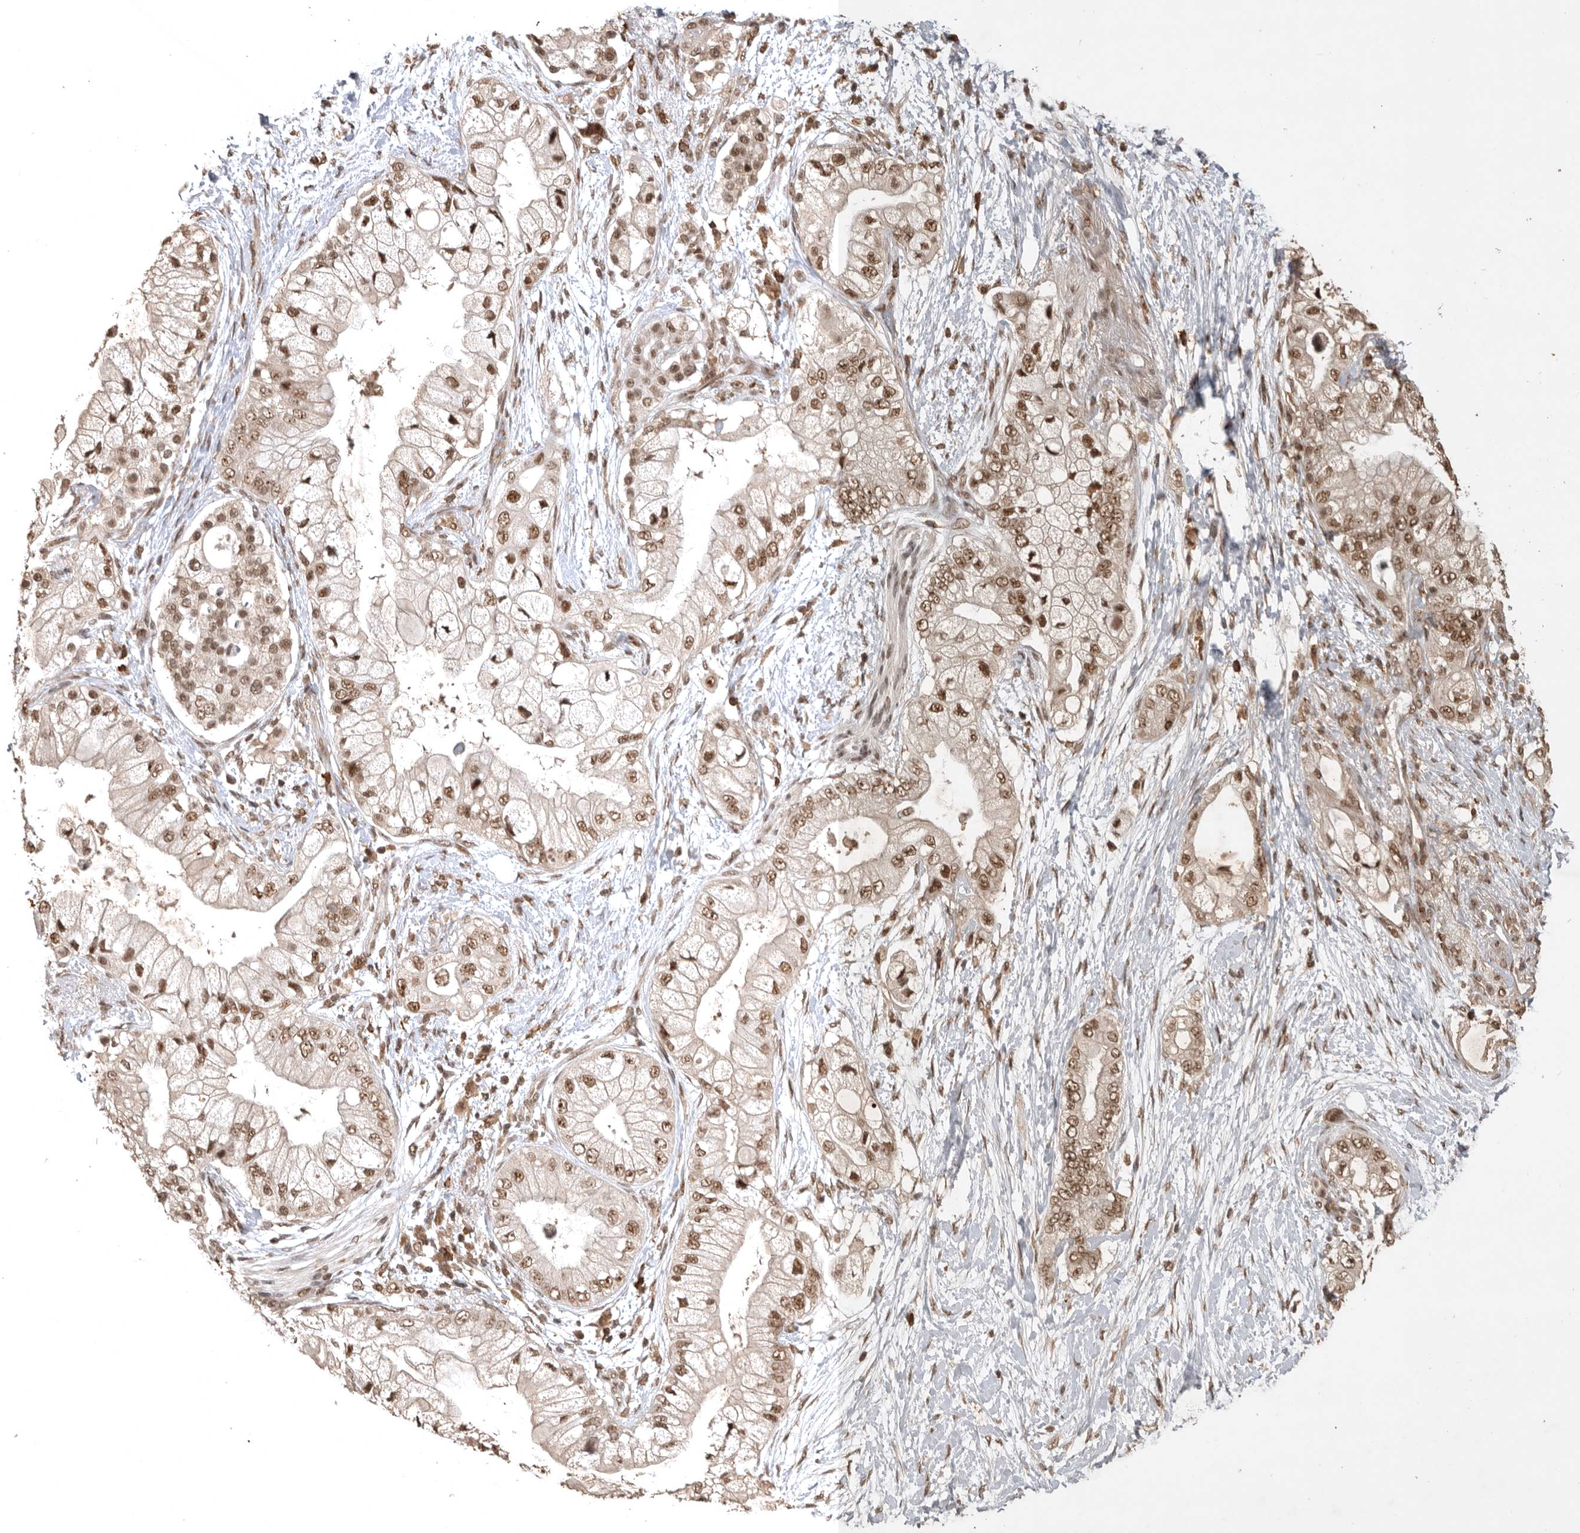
{"staining": {"intensity": "moderate", "quantity": ">75%", "location": "nuclear"}, "tissue": "pancreatic cancer", "cell_type": "Tumor cells", "image_type": "cancer", "snomed": [{"axis": "morphology", "description": "Adenocarcinoma, NOS"}, {"axis": "topography", "description": "Pancreas"}], "caption": "Protein staining of pancreatic adenocarcinoma tissue displays moderate nuclear positivity in approximately >75% of tumor cells.", "gene": "CBLL1", "patient": {"sex": "male", "age": 53}}